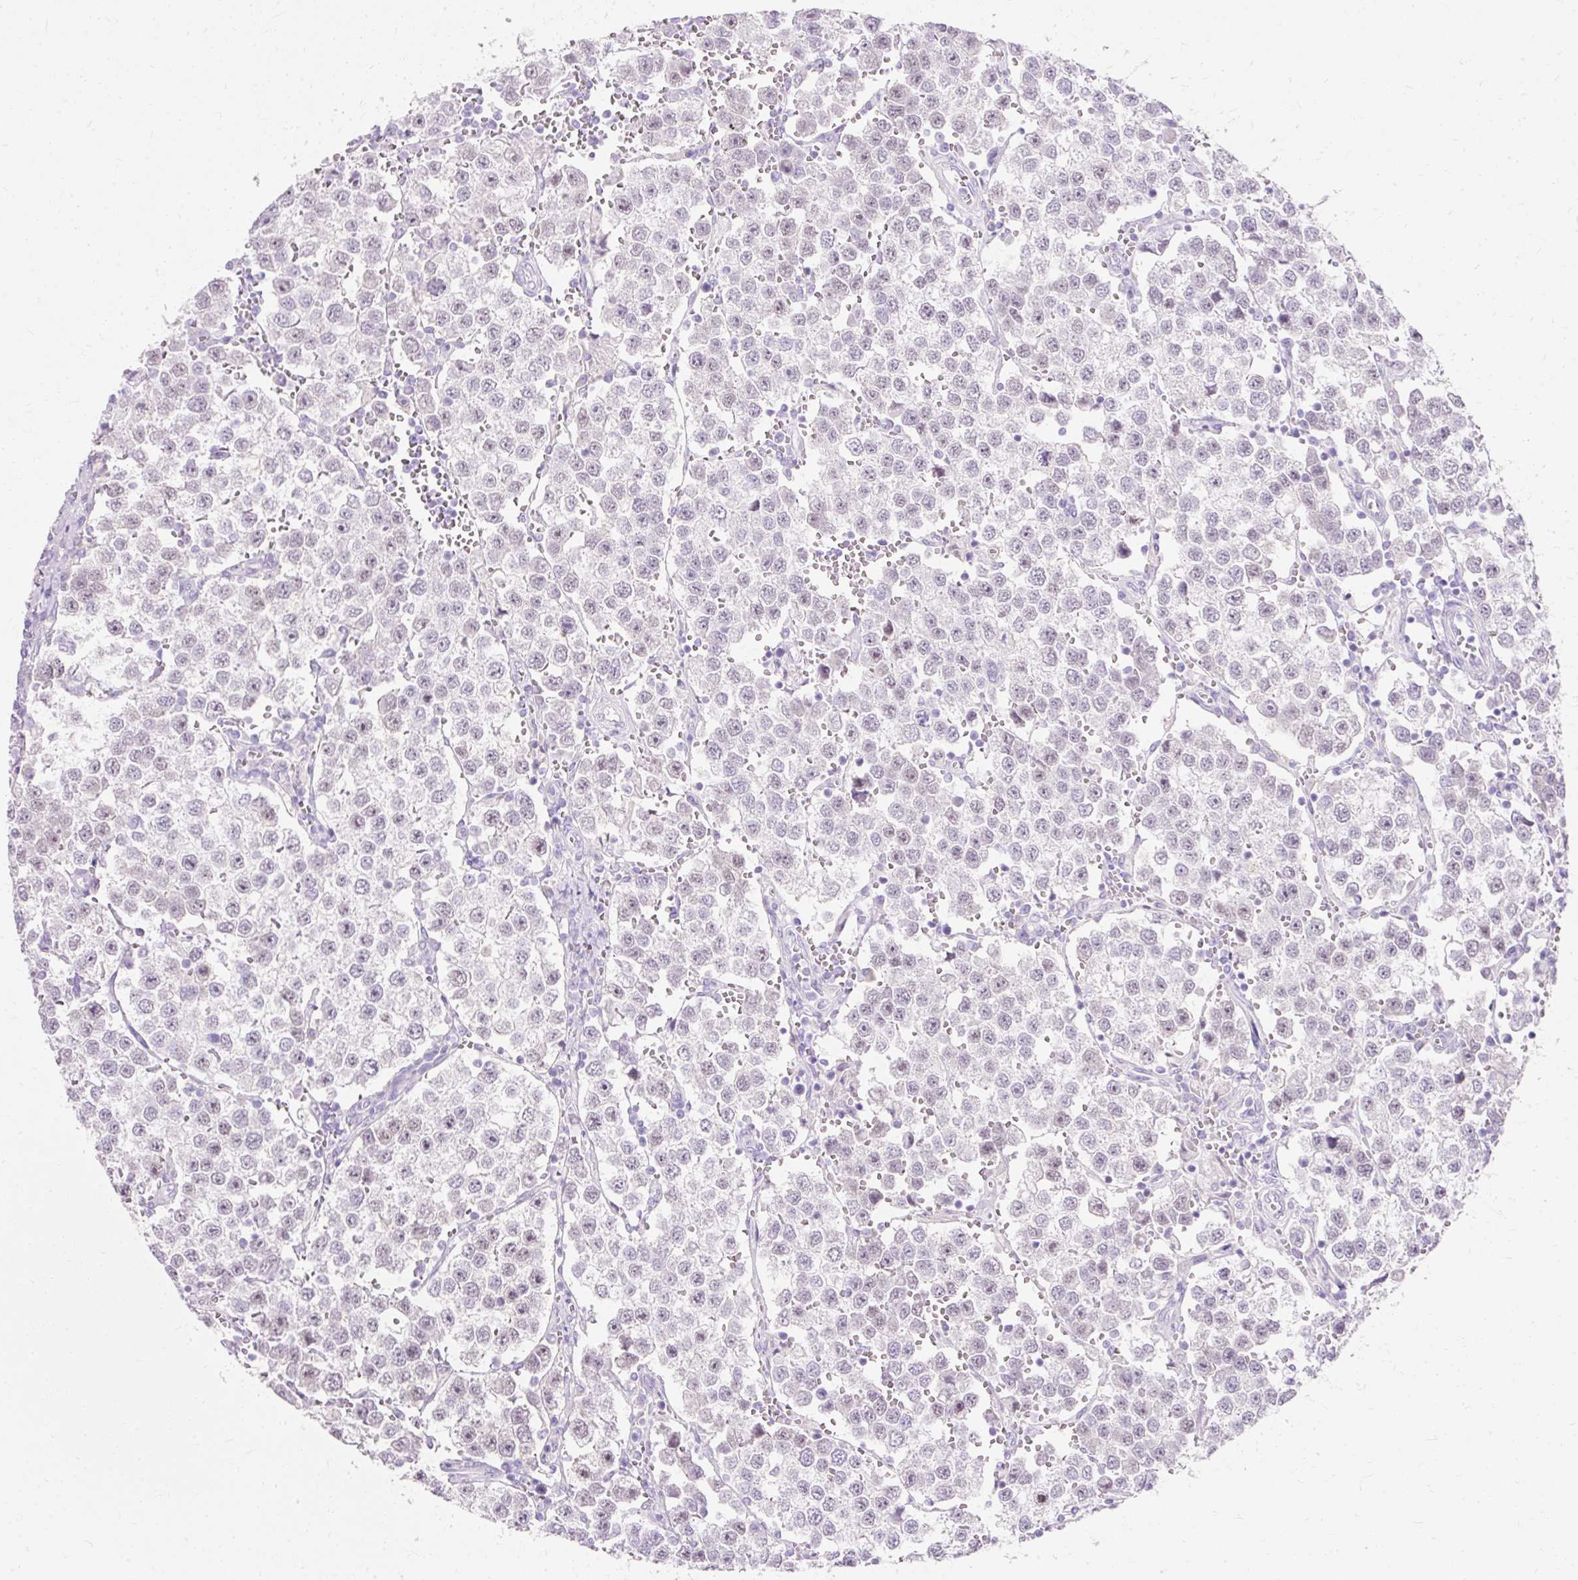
{"staining": {"intensity": "weak", "quantity": "<25%", "location": "nuclear"}, "tissue": "testis cancer", "cell_type": "Tumor cells", "image_type": "cancer", "snomed": [{"axis": "morphology", "description": "Seminoma, NOS"}, {"axis": "topography", "description": "Testis"}], "caption": "Protein analysis of testis seminoma shows no significant expression in tumor cells. The staining is performed using DAB (3,3'-diaminobenzidine) brown chromogen with nuclei counter-stained in using hematoxylin.", "gene": "TMEM213", "patient": {"sex": "male", "age": 37}}